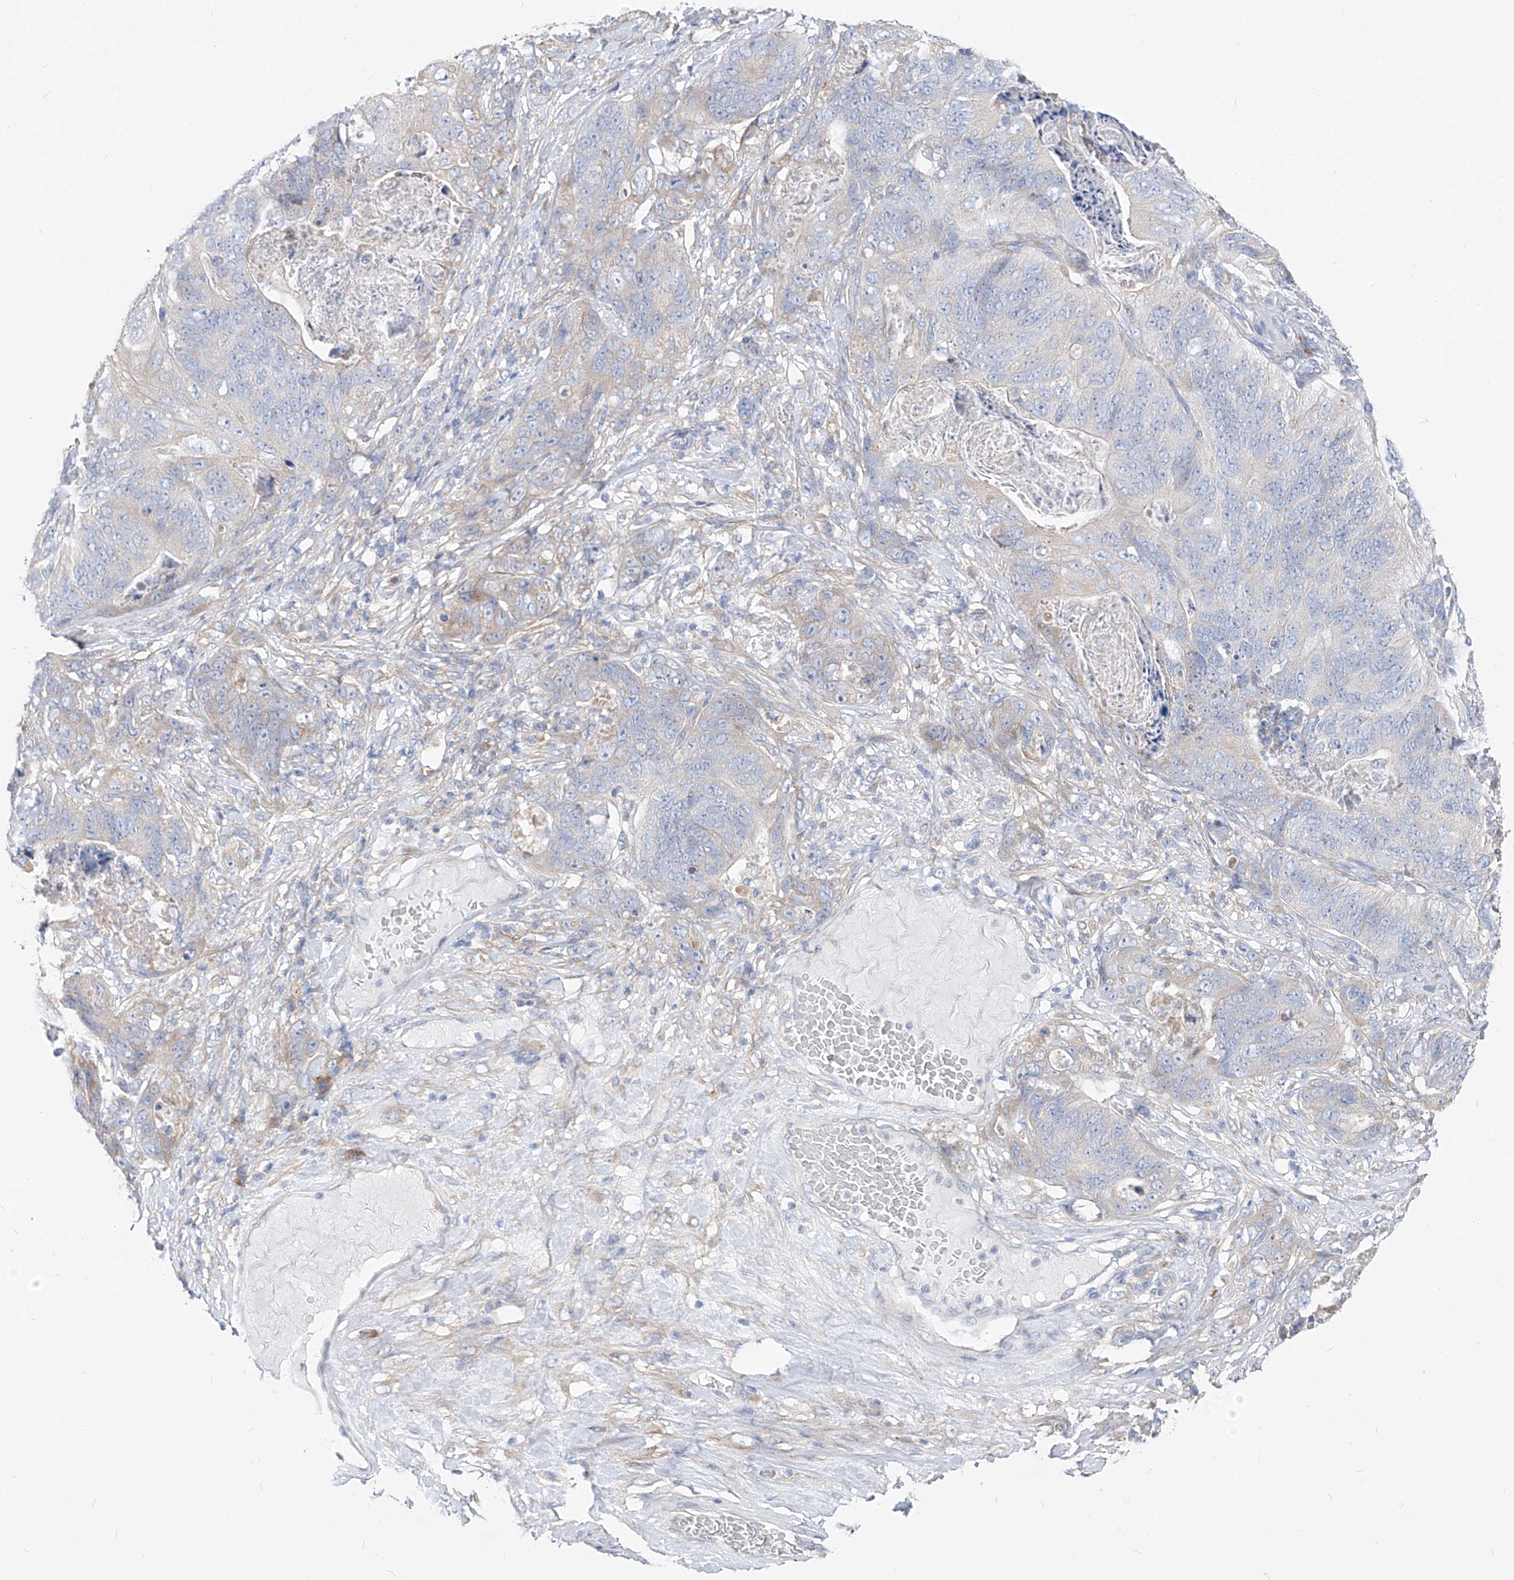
{"staining": {"intensity": "negative", "quantity": "none", "location": "none"}, "tissue": "stomach cancer", "cell_type": "Tumor cells", "image_type": "cancer", "snomed": [{"axis": "morphology", "description": "Normal tissue, NOS"}, {"axis": "morphology", "description": "Adenocarcinoma, NOS"}, {"axis": "topography", "description": "Stomach"}], "caption": "The image demonstrates no significant positivity in tumor cells of adenocarcinoma (stomach).", "gene": "UFL1", "patient": {"sex": "female", "age": 89}}